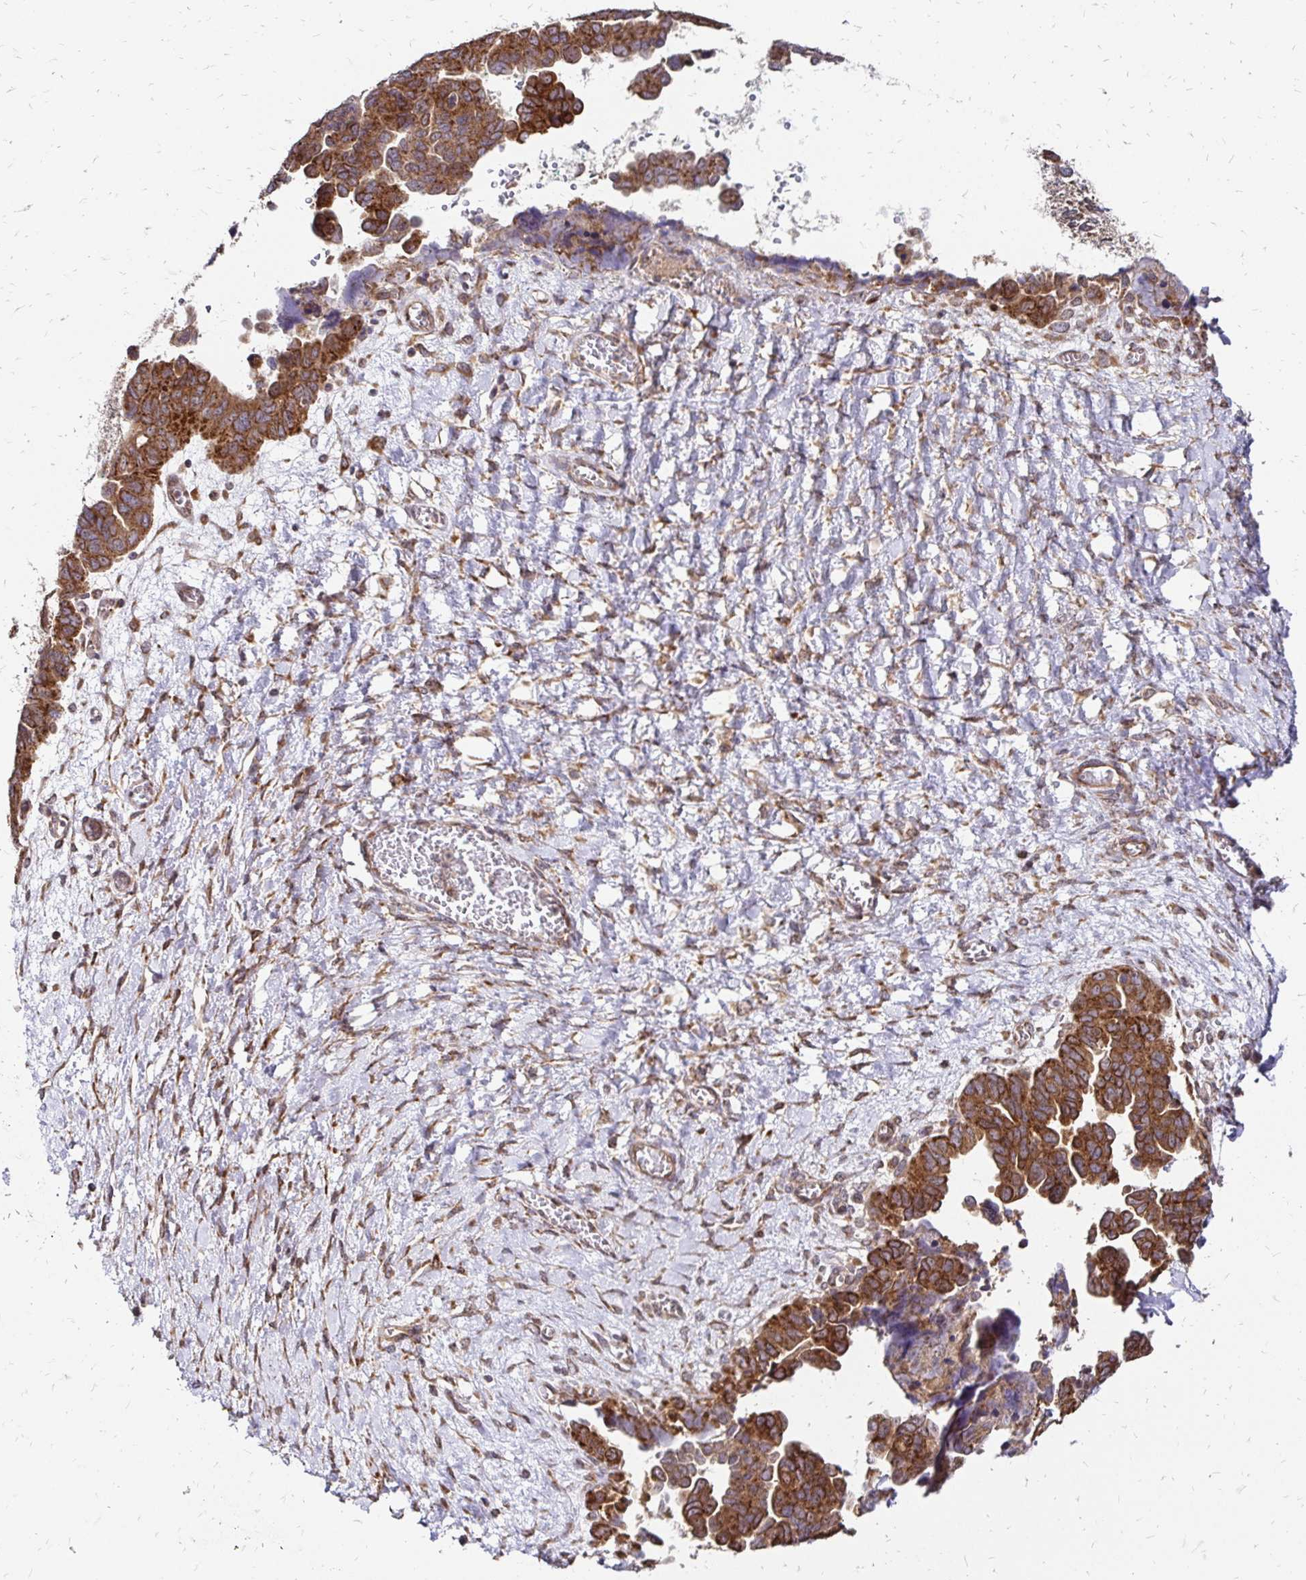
{"staining": {"intensity": "strong", "quantity": ">75%", "location": "cytoplasmic/membranous"}, "tissue": "ovarian cancer", "cell_type": "Tumor cells", "image_type": "cancer", "snomed": [{"axis": "morphology", "description": "Cystadenocarcinoma, serous, NOS"}, {"axis": "topography", "description": "Ovary"}], "caption": "Ovarian serous cystadenocarcinoma stained for a protein (brown) demonstrates strong cytoplasmic/membranous positive positivity in approximately >75% of tumor cells.", "gene": "ZW10", "patient": {"sex": "female", "age": 64}}